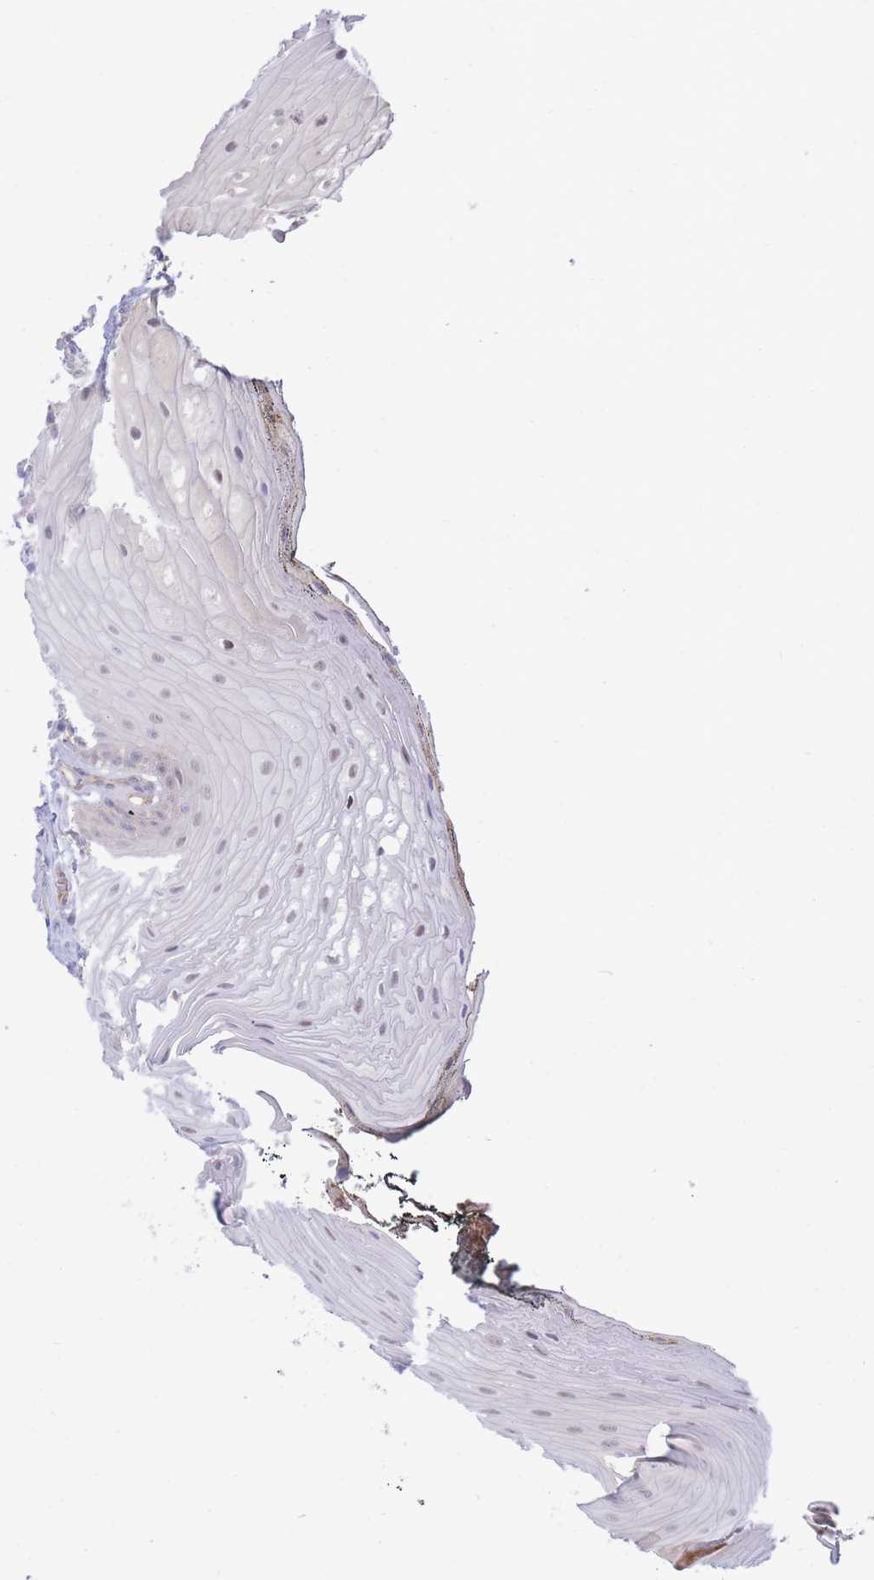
{"staining": {"intensity": "weak", "quantity": "<25%", "location": "nuclear"}, "tissue": "oral mucosa", "cell_type": "Squamous epithelial cells", "image_type": "normal", "snomed": [{"axis": "morphology", "description": "Normal tissue, NOS"}, {"axis": "morphology", "description": "Squamous cell carcinoma, NOS"}, {"axis": "topography", "description": "Oral tissue"}, {"axis": "topography", "description": "Head-Neck"}], "caption": "Immunohistochemistry (IHC) histopathology image of unremarkable oral mucosa: human oral mucosa stained with DAB (3,3'-diaminobenzidine) displays no significant protein expression in squamous epithelial cells. Brightfield microscopy of immunohistochemistry stained with DAB (brown) and hematoxylin (blue), captured at high magnification.", "gene": "APOL4", "patient": {"sex": "female", "age": 81}}